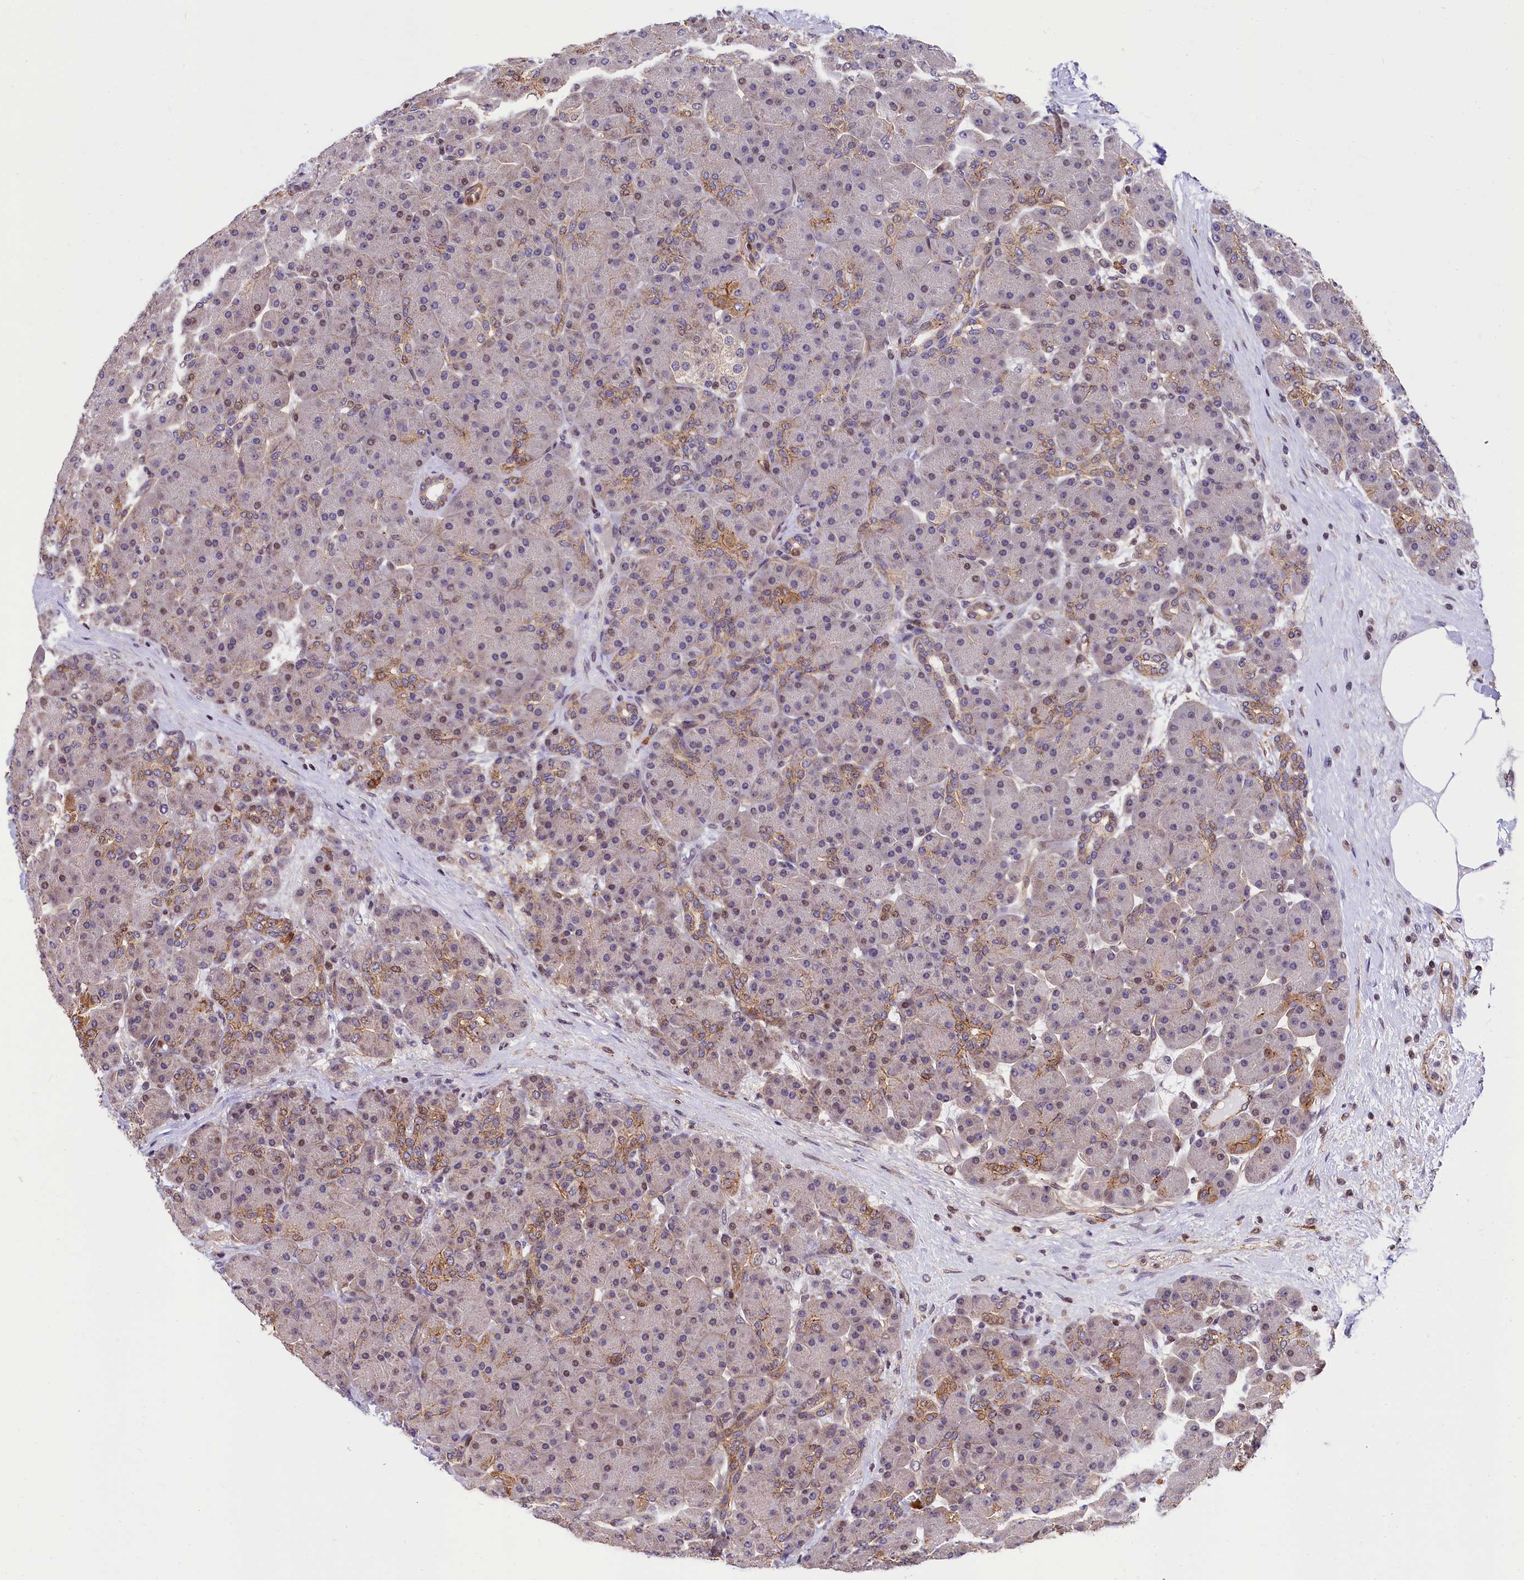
{"staining": {"intensity": "moderate", "quantity": "25%-75%", "location": "cytoplasmic/membranous,nuclear"}, "tissue": "pancreas", "cell_type": "Exocrine glandular cells", "image_type": "normal", "snomed": [{"axis": "morphology", "description": "Normal tissue, NOS"}, {"axis": "topography", "description": "Pancreas"}], "caption": "DAB (3,3'-diaminobenzidine) immunohistochemical staining of normal pancreas shows moderate cytoplasmic/membranous,nuclear protein positivity in about 25%-75% of exocrine glandular cells.", "gene": "ZNF2", "patient": {"sex": "male", "age": 66}}